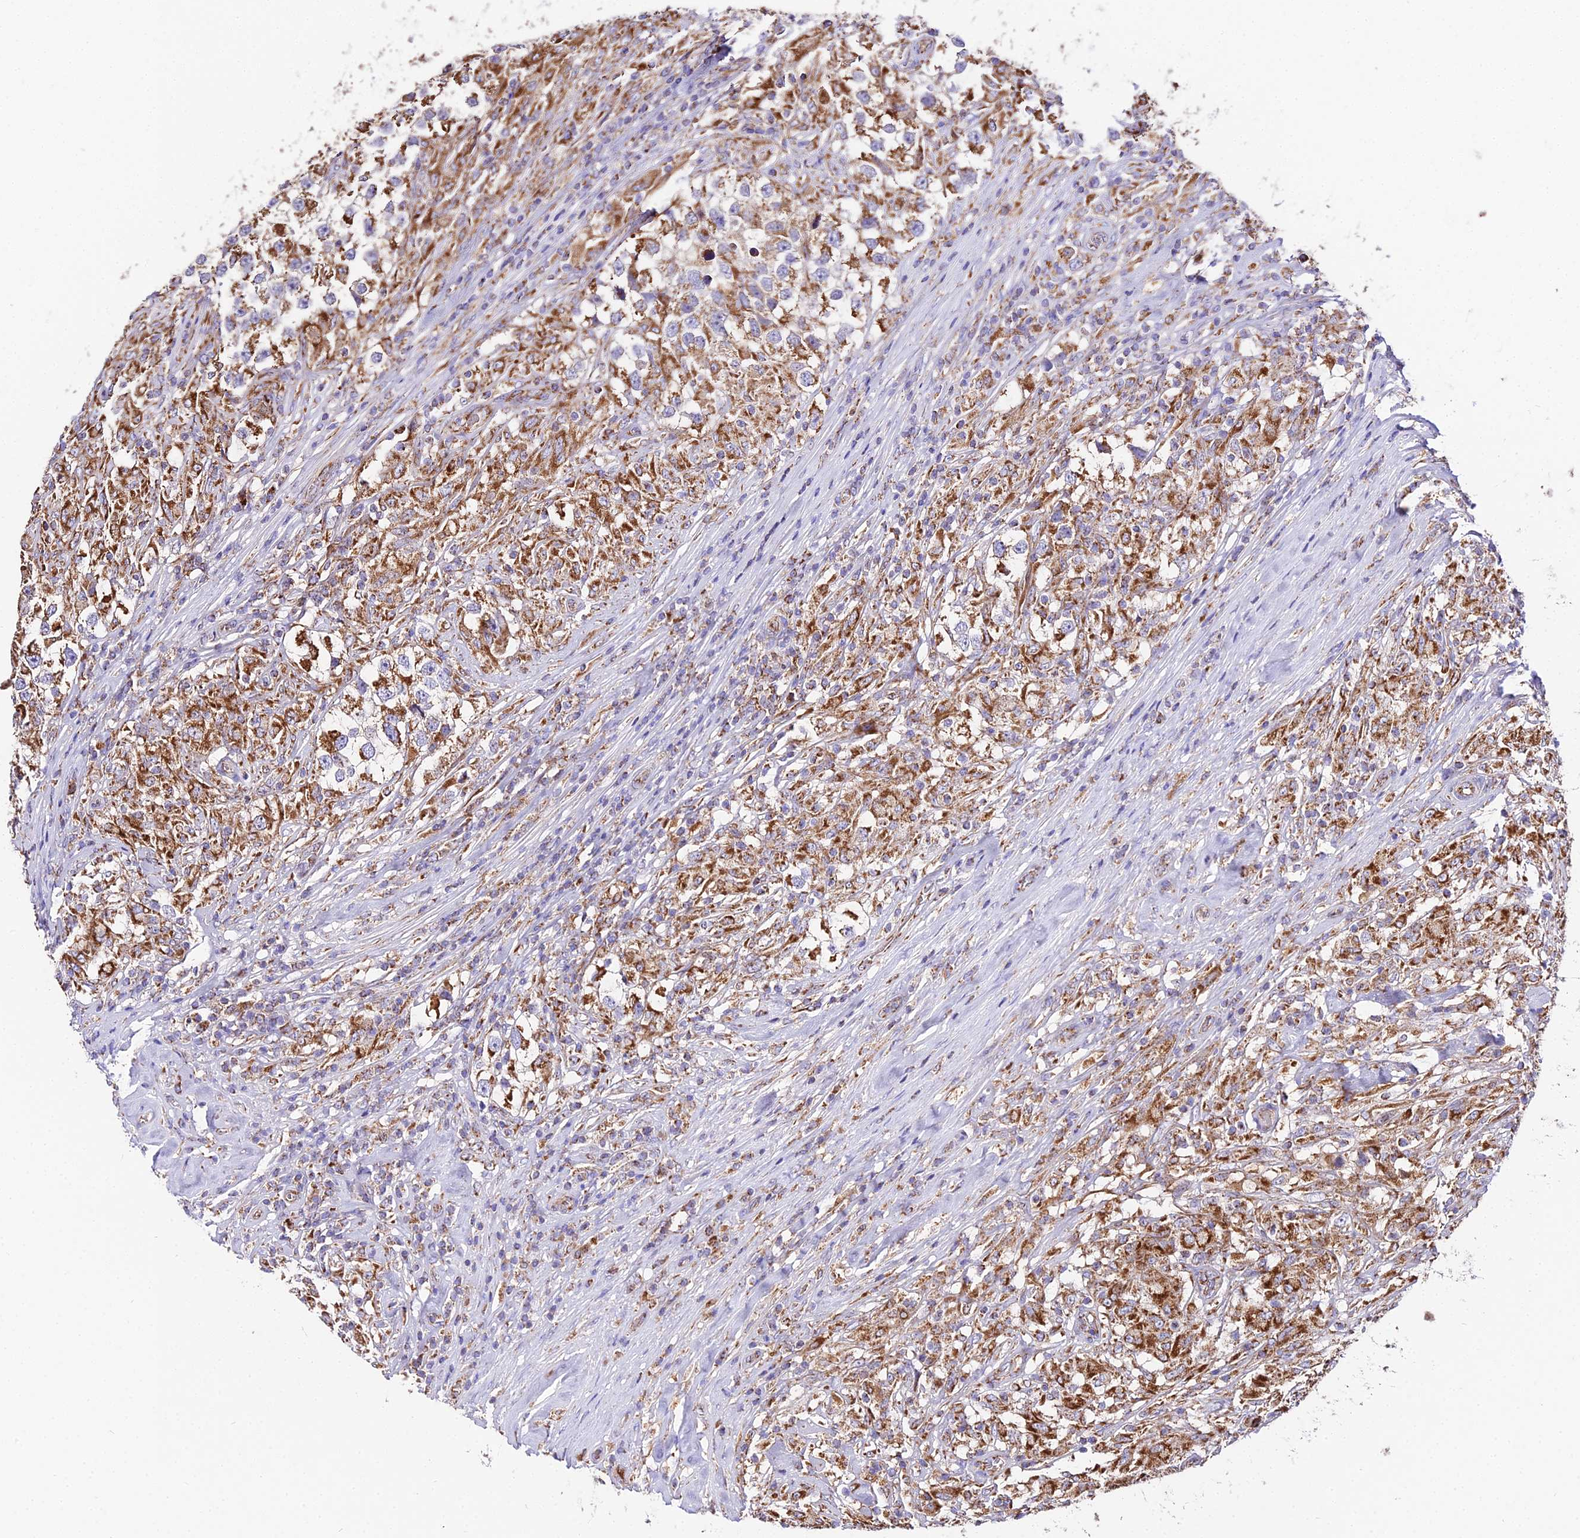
{"staining": {"intensity": "strong", "quantity": ">75%", "location": "cytoplasmic/membranous"}, "tissue": "testis cancer", "cell_type": "Tumor cells", "image_type": "cancer", "snomed": [{"axis": "morphology", "description": "Seminoma, NOS"}, {"axis": "topography", "description": "Testis"}], "caption": "The immunohistochemical stain shows strong cytoplasmic/membranous positivity in tumor cells of testis cancer tissue.", "gene": "OCIAD1", "patient": {"sex": "male", "age": 46}}